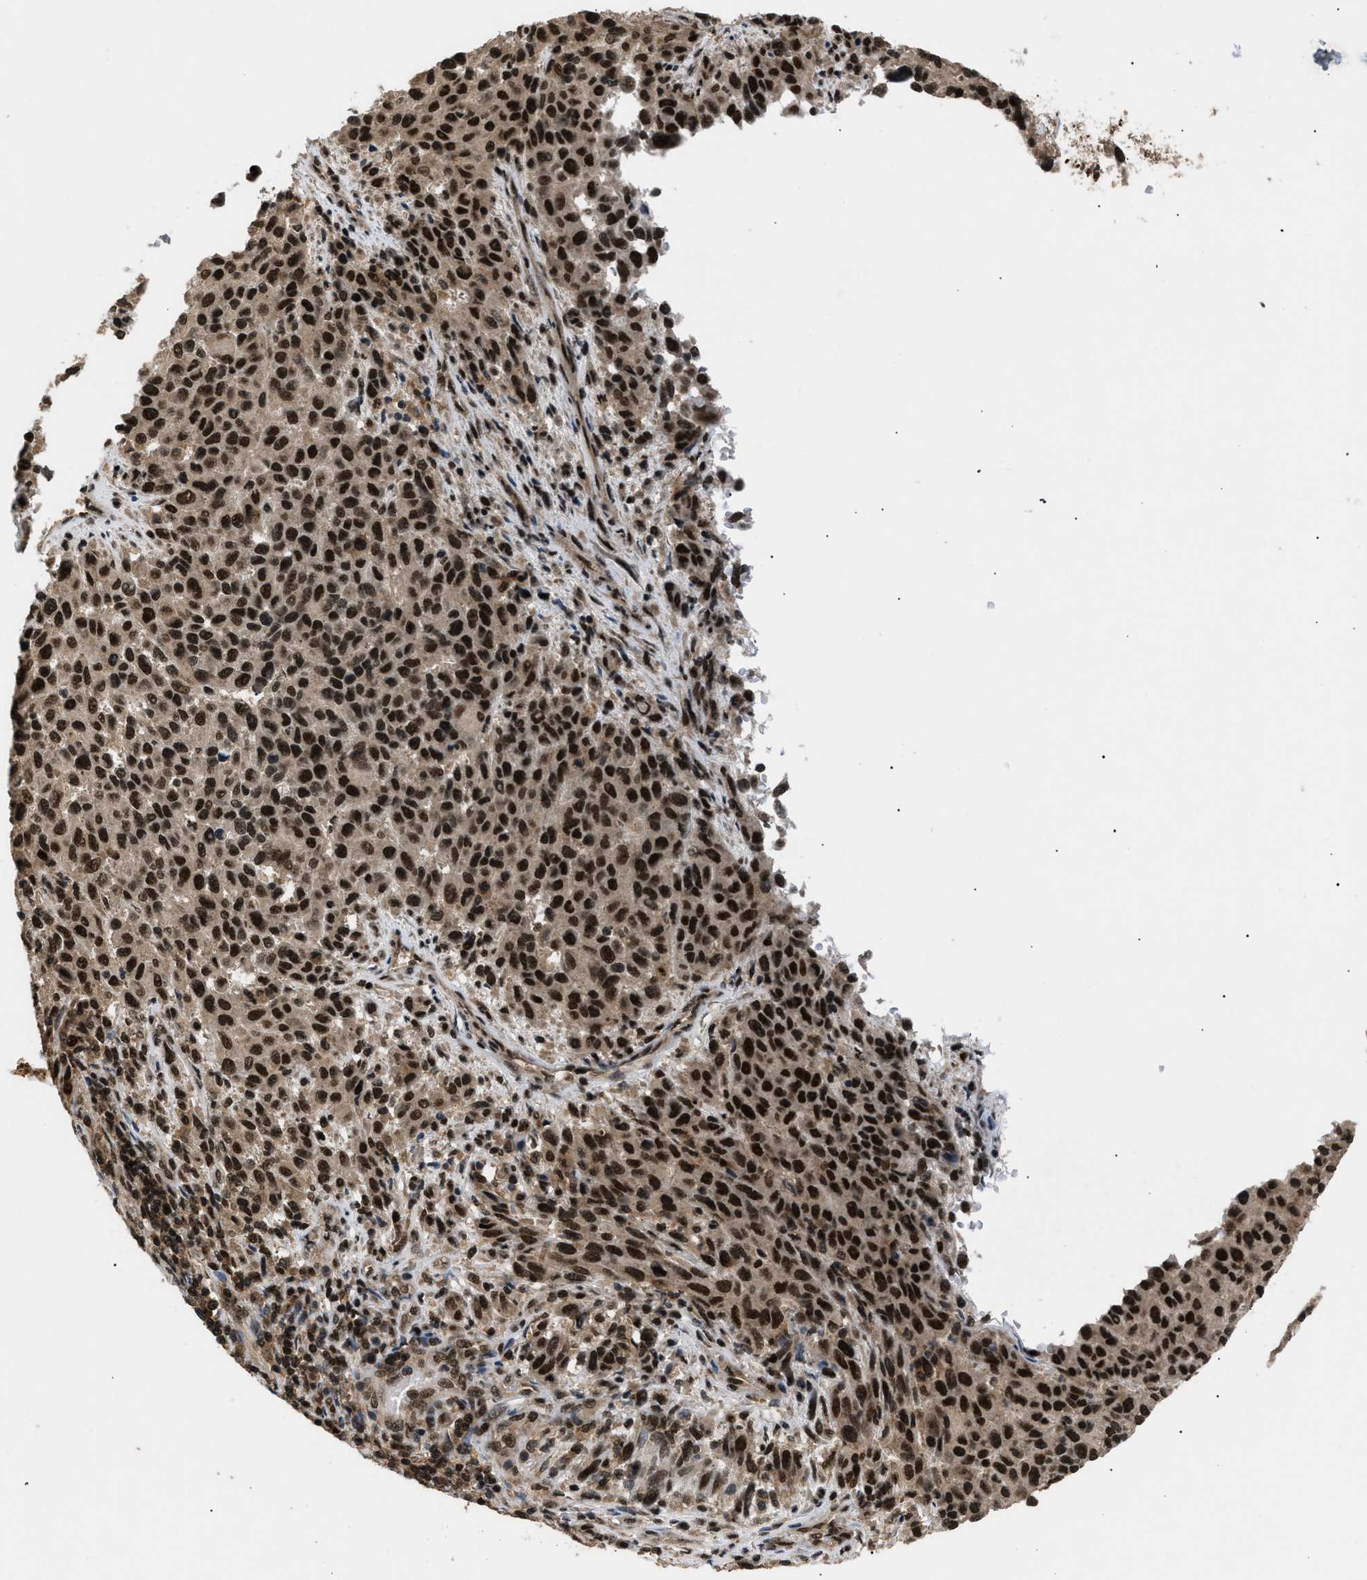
{"staining": {"intensity": "strong", "quantity": ">75%", "location": "nuclear"}, "tissue": "melanoma", "cell_type": "Tumor cells", "image_type": "cancer", "snomed": [{"axis": "morphology", "description": "Malignant melanoma, Metastatic site"}, {"axis": "topography", "description": "Lymph node"}], "caption": "Malignant melanoma (metastatic site) tissue displays strong nuclear positivity in approximately >75% of tumor cells (IHC, brightfield microscopy, high magnification).", "gene": "RBM5", "patient": {"sex": "male", "age": 61}}